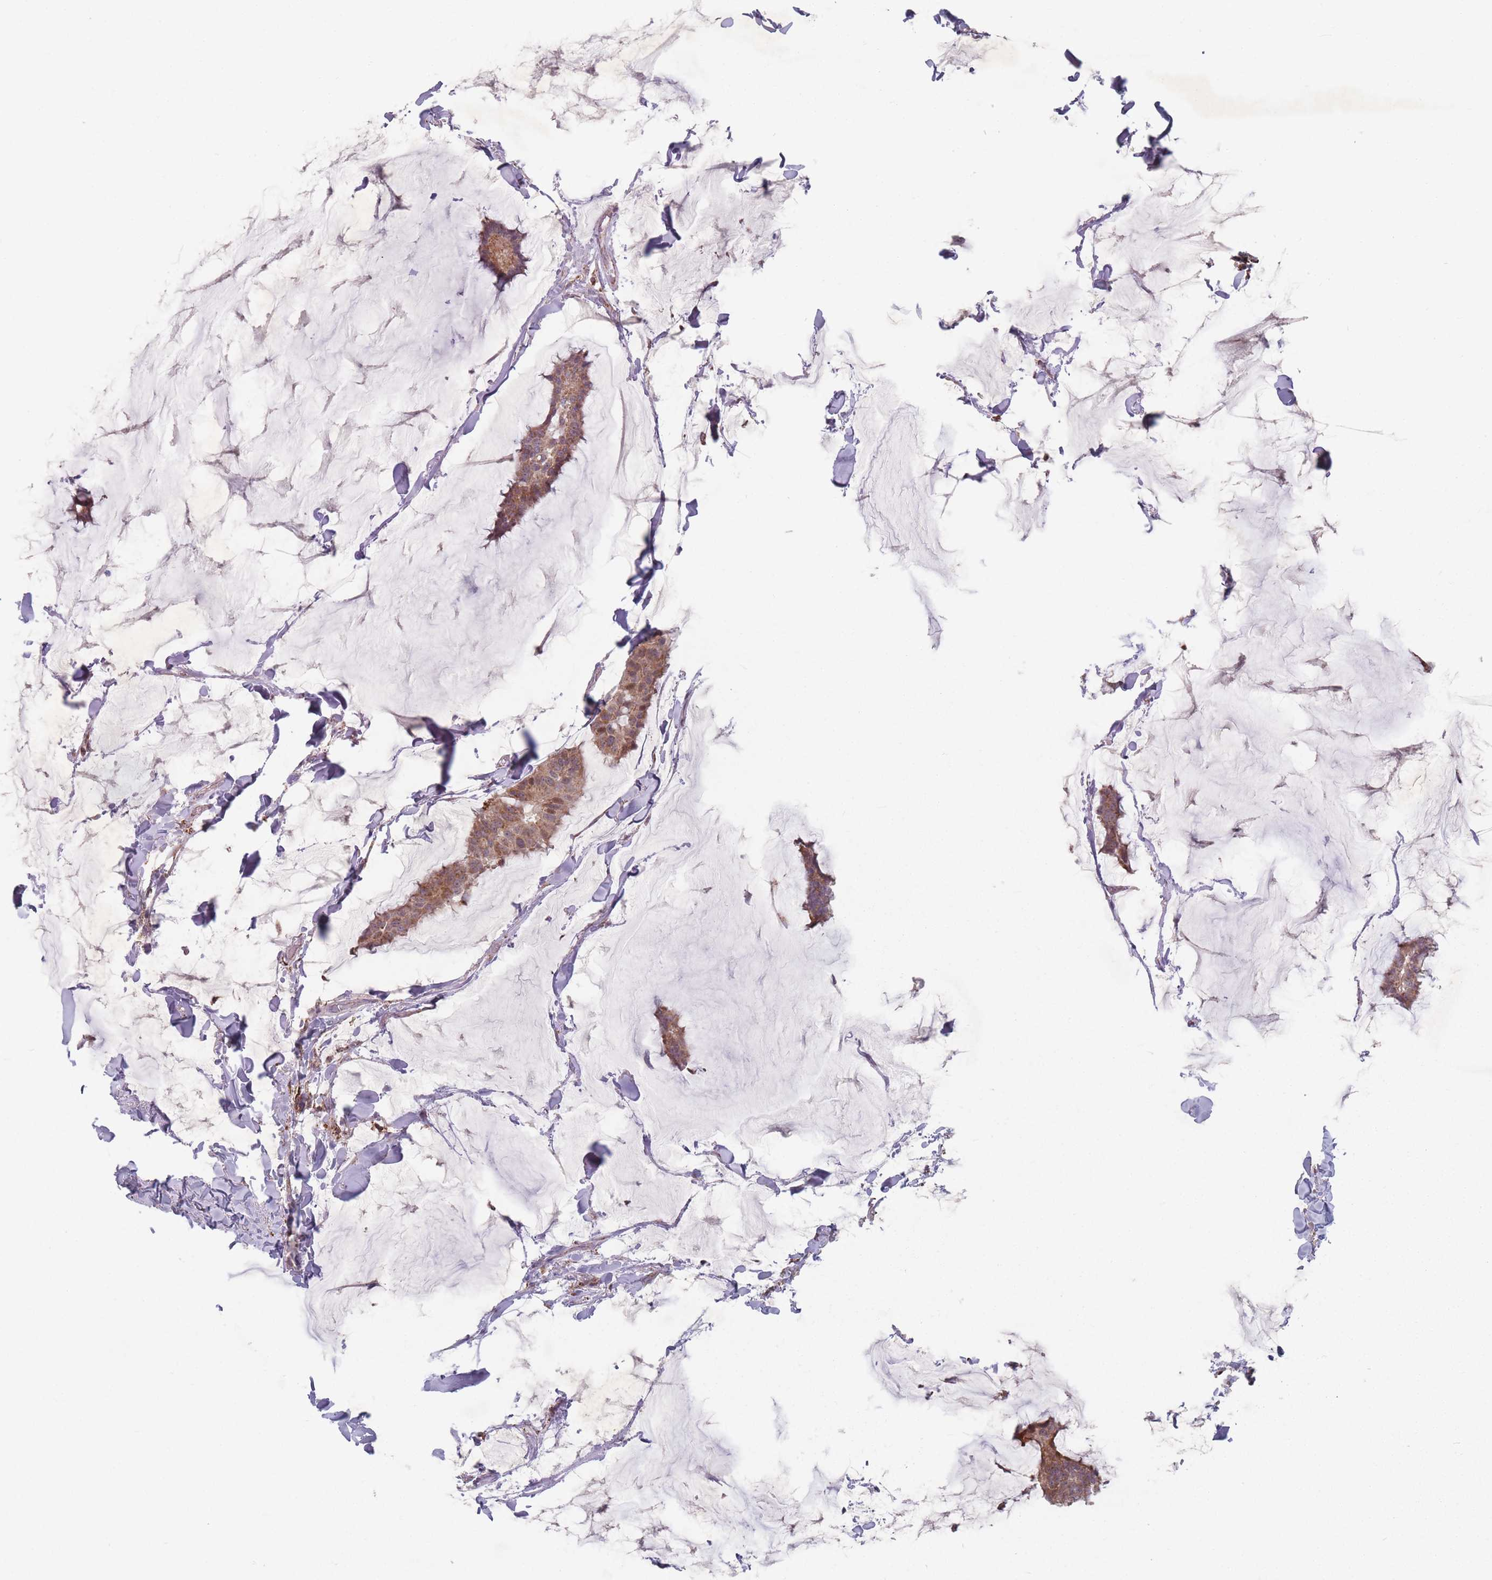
{"staining": {"intensity": "moderate", "quantity": ">75%", "location": "cytoplasmic/membranous"}, "tissue": "breast cancer", "cell_type": "Tumor cells", "image_type": "cancer", "snomed": [{"axis": "morphology", "description": "Duct carcinoma"}, {"axis": "topography", "description": "Breast"}], "caption": "About >75% of tumor cells in human breast intraductal carcinoma reveal moderate cytoplasmic/membranous protein staining as visualized by brown immunohistochemical staining.", "gene": "OR10Q1", "patient": {"sex": "female", "age": 93}}